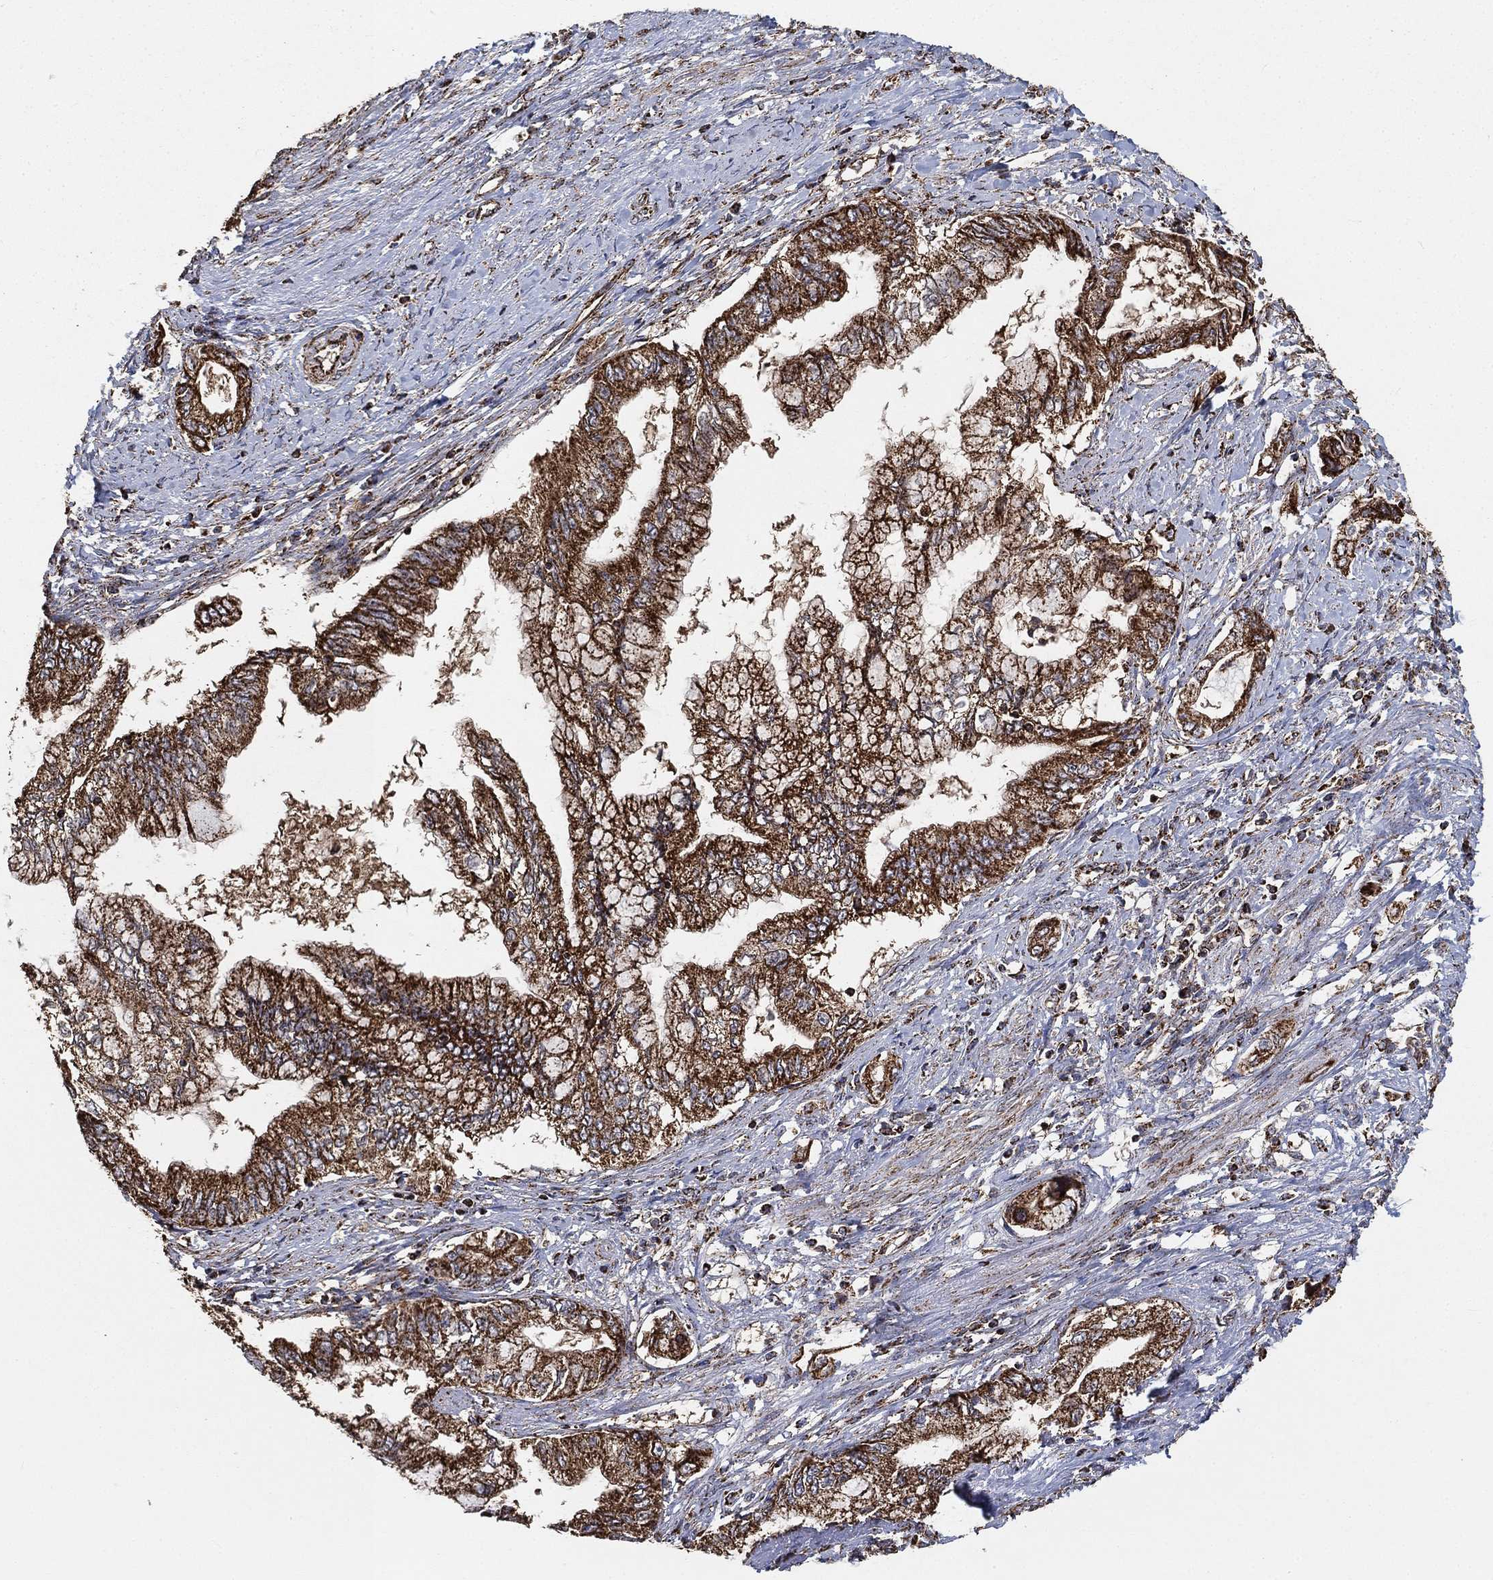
{"staining": {"intensity": "strong", "quantity": ">75%", "location": "cytoplasmic/membranous"}, "tissue": "pancreatic cancer", "cell_type": "Tumor cells", "image_type": "cancer", "snomed": [{"axis": "morphology", "description": "Adenocarcinoma, NOS"}, {"axis": "topography", "description": "Pancreas"}], "caption": "Tumor cells show high levels of strong cytoplasmic/membranous staining in about >75% of cells in human adenocarcinoma (pancreatic).", "gene": "SLC38A7", "patient": {"sex": "female", "age": 73}}